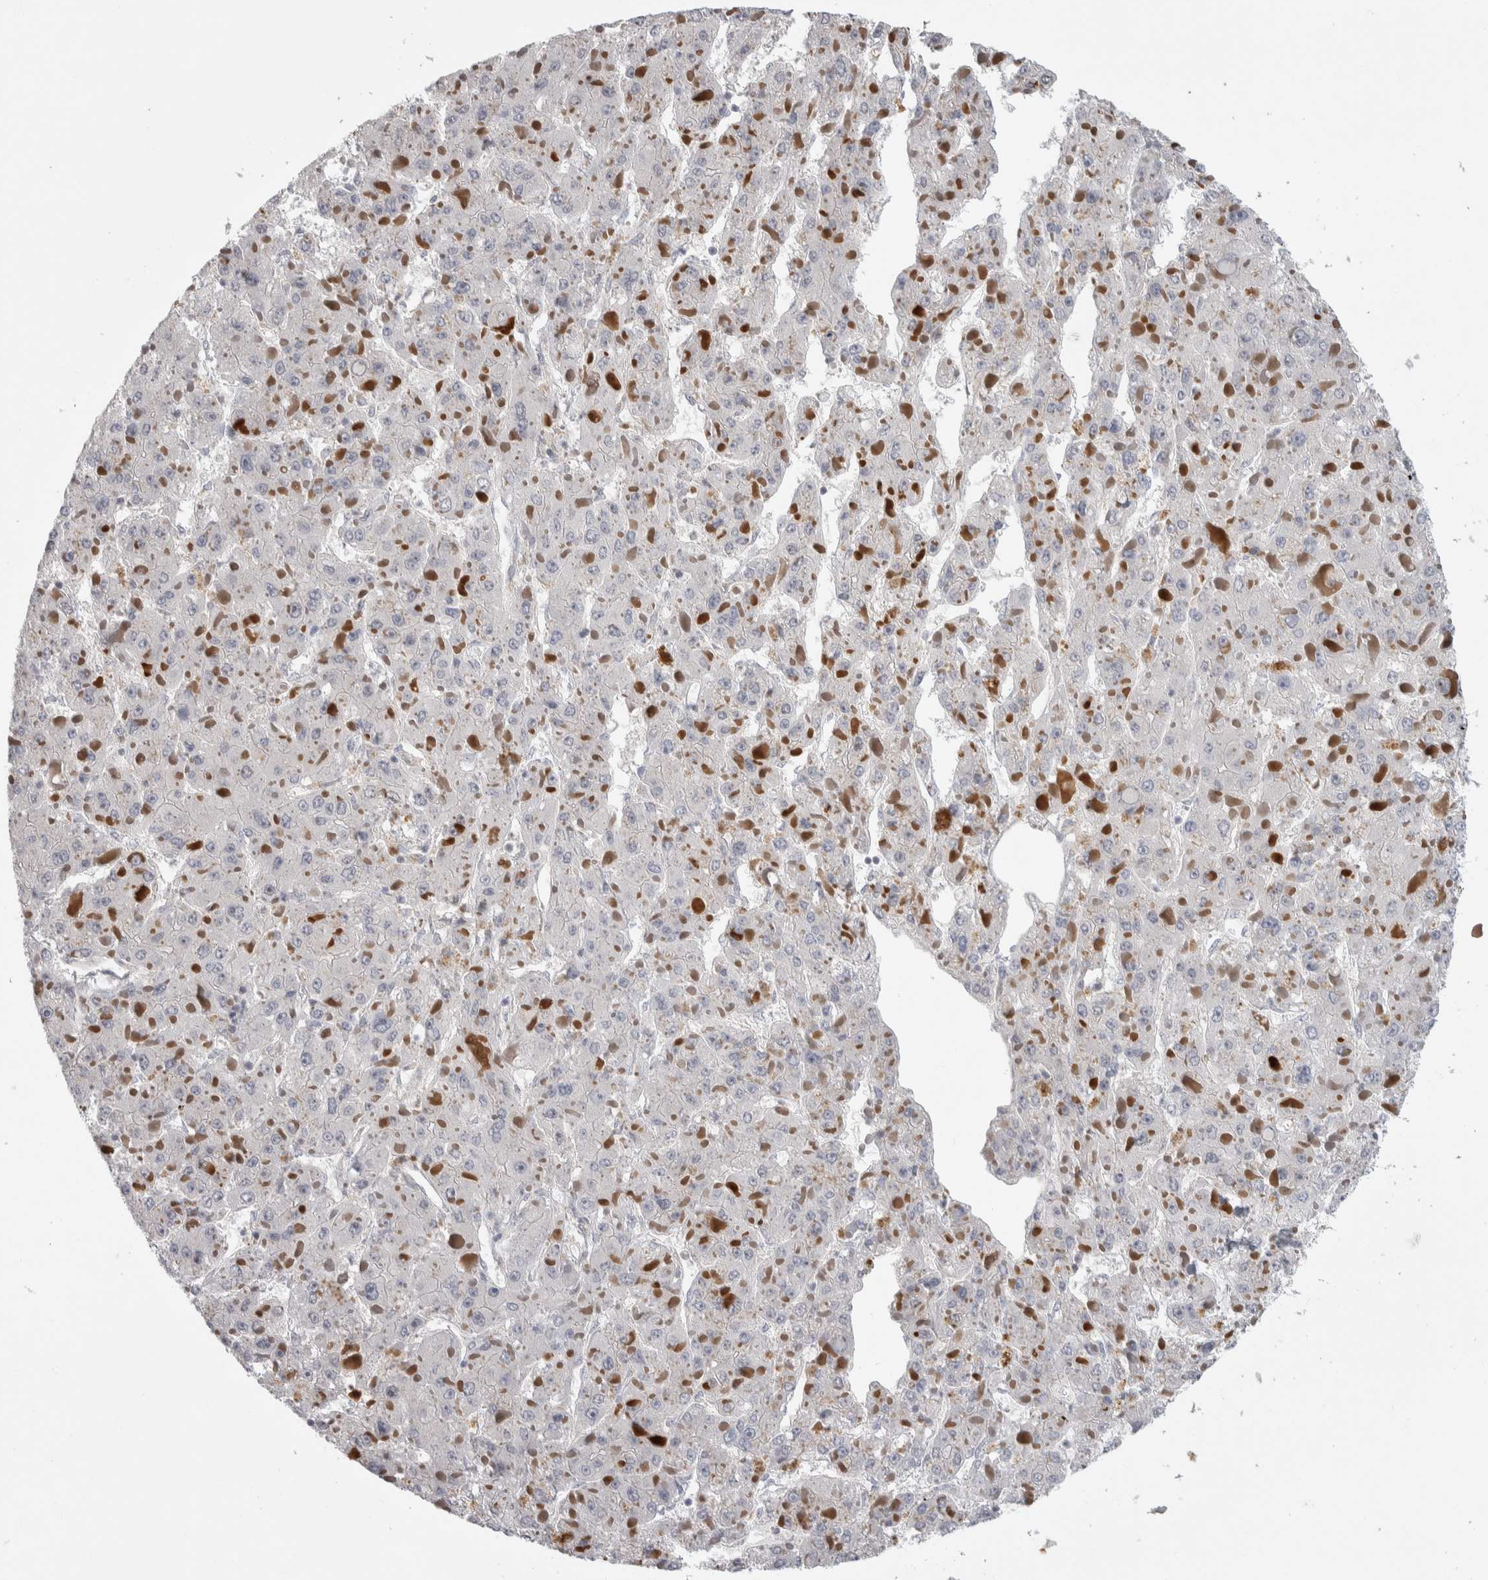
{"staining": {"intensity": "negative", "quantity": "none", "location": "none"}, "tissue": "liver cancer", "cell_type": "Tumor cells", "image_type": "cancer", "snomed": [{"axis": "morphology", "description": "Carcinoma, Hepatocellular, NOS"}, {"axis": "topography", "description": "Liver"}], "caption": "This is a histopathology image of IHC staining of liver hepatocellular carcinoma, which shows no positivity in tumor cells.", "gene": "NFKB2", "patient": {"sex": "female", "age": 73}}